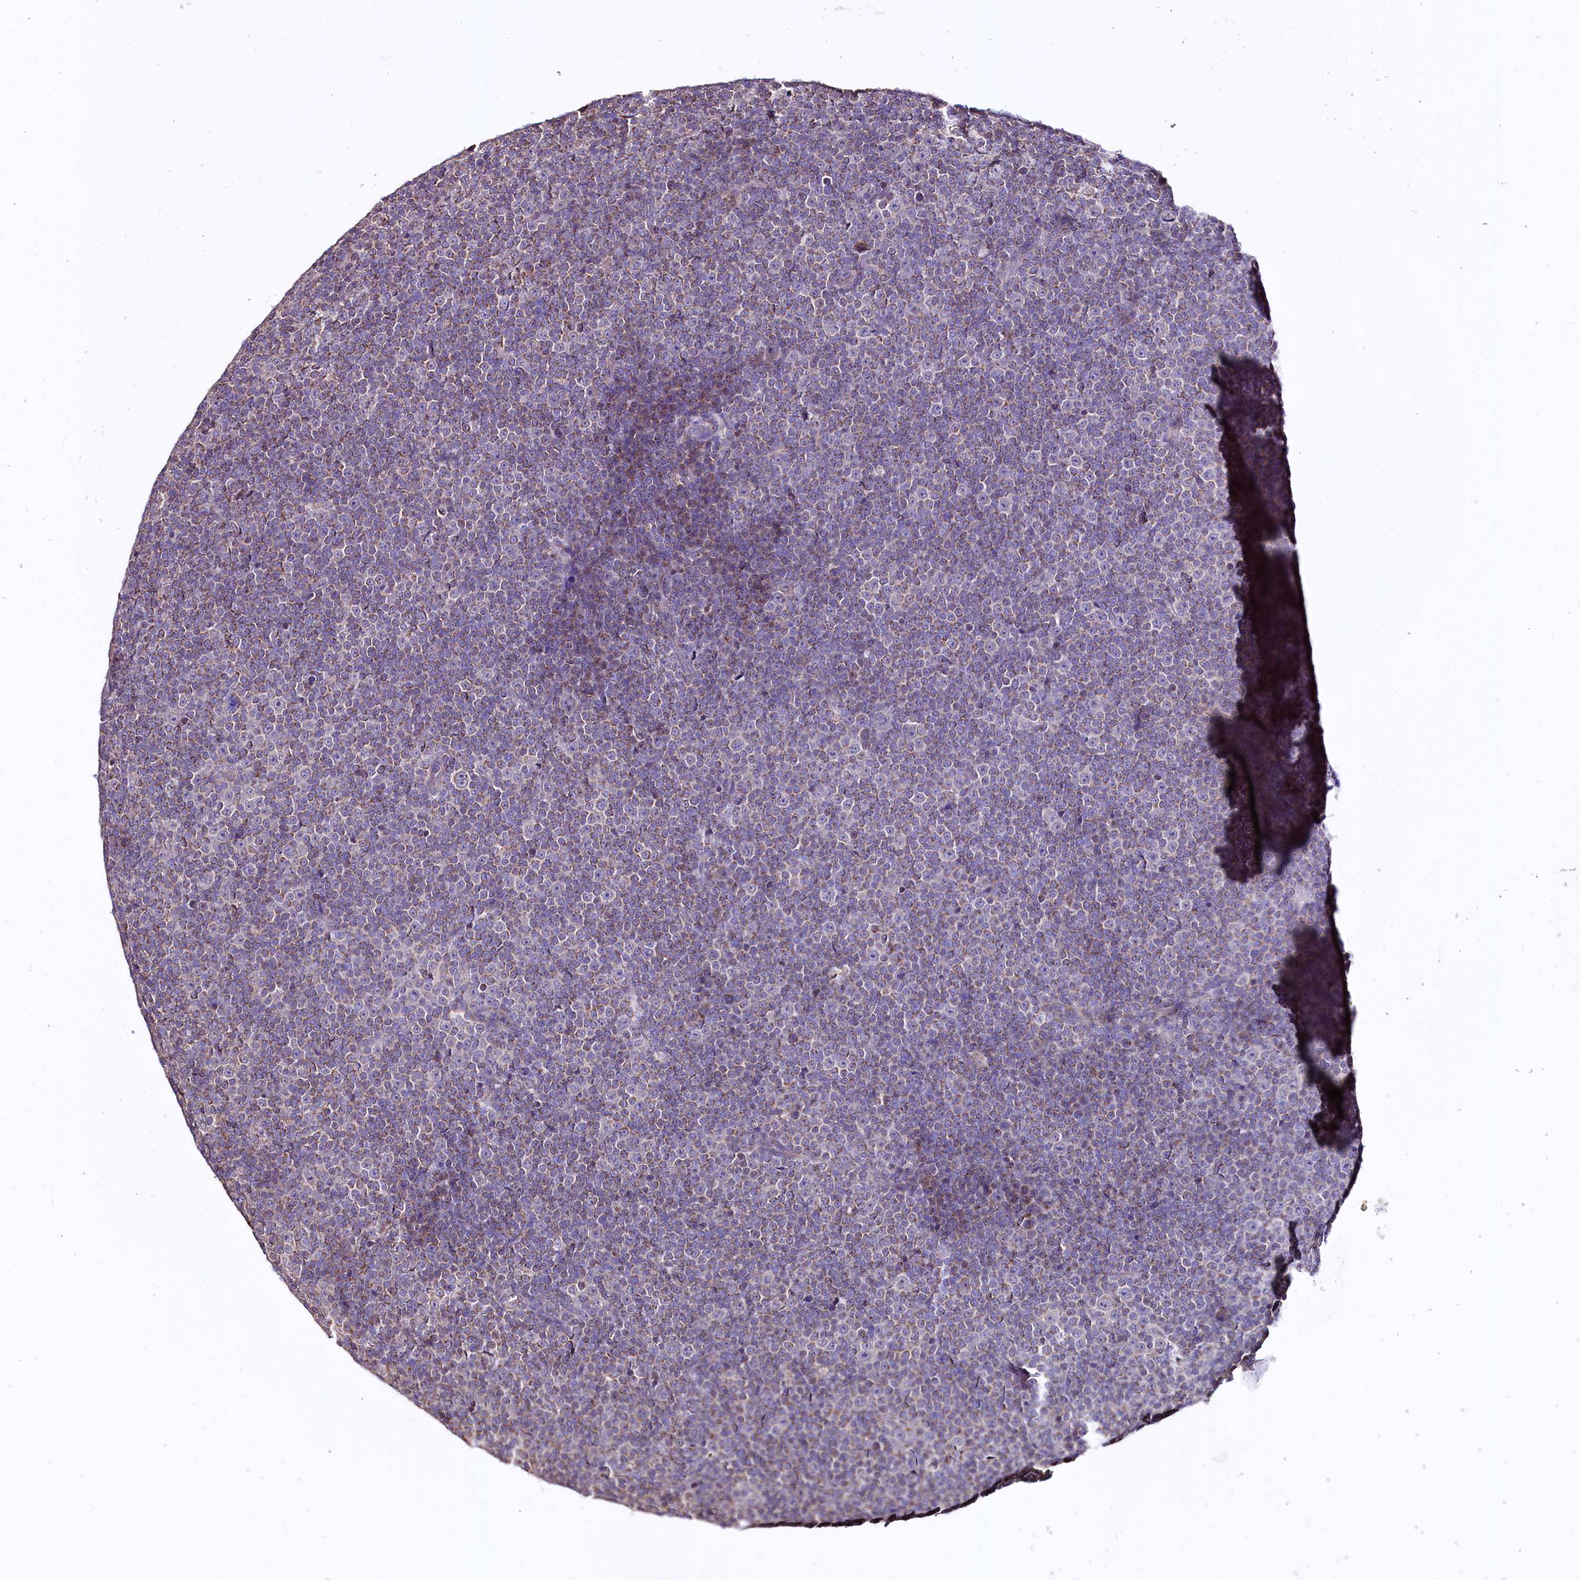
{"staining": {"intensity": "weak", "quantity": "25%-75%", "location": "cytoplasmic/membranous"}, "tissue": "lymphoma", "cell_type": "Tumor cells", "image_type": "cancer", "snomed": [{"axis": "morphology", "description": "Malignant lymphoma, non-Hodgkin's type, Low grade"}, {"axis": "topography", "description": "Lymph node"}], "caption": "Low-grade malignant lymphoma, non-Hodgkin's type tissue demonstrates weak cytoplasmic/membranous expression in about 25%-75% of tumor cells, visualized by immunohistochemistry. (Stains: DAB (3,3'-diaminobenzidine) in brown, nuclei in blue, Microscopy: brightfield microscopy at high magnification).", "gene": "CEP295", "patient": {"sex": "female", "age": 67}}